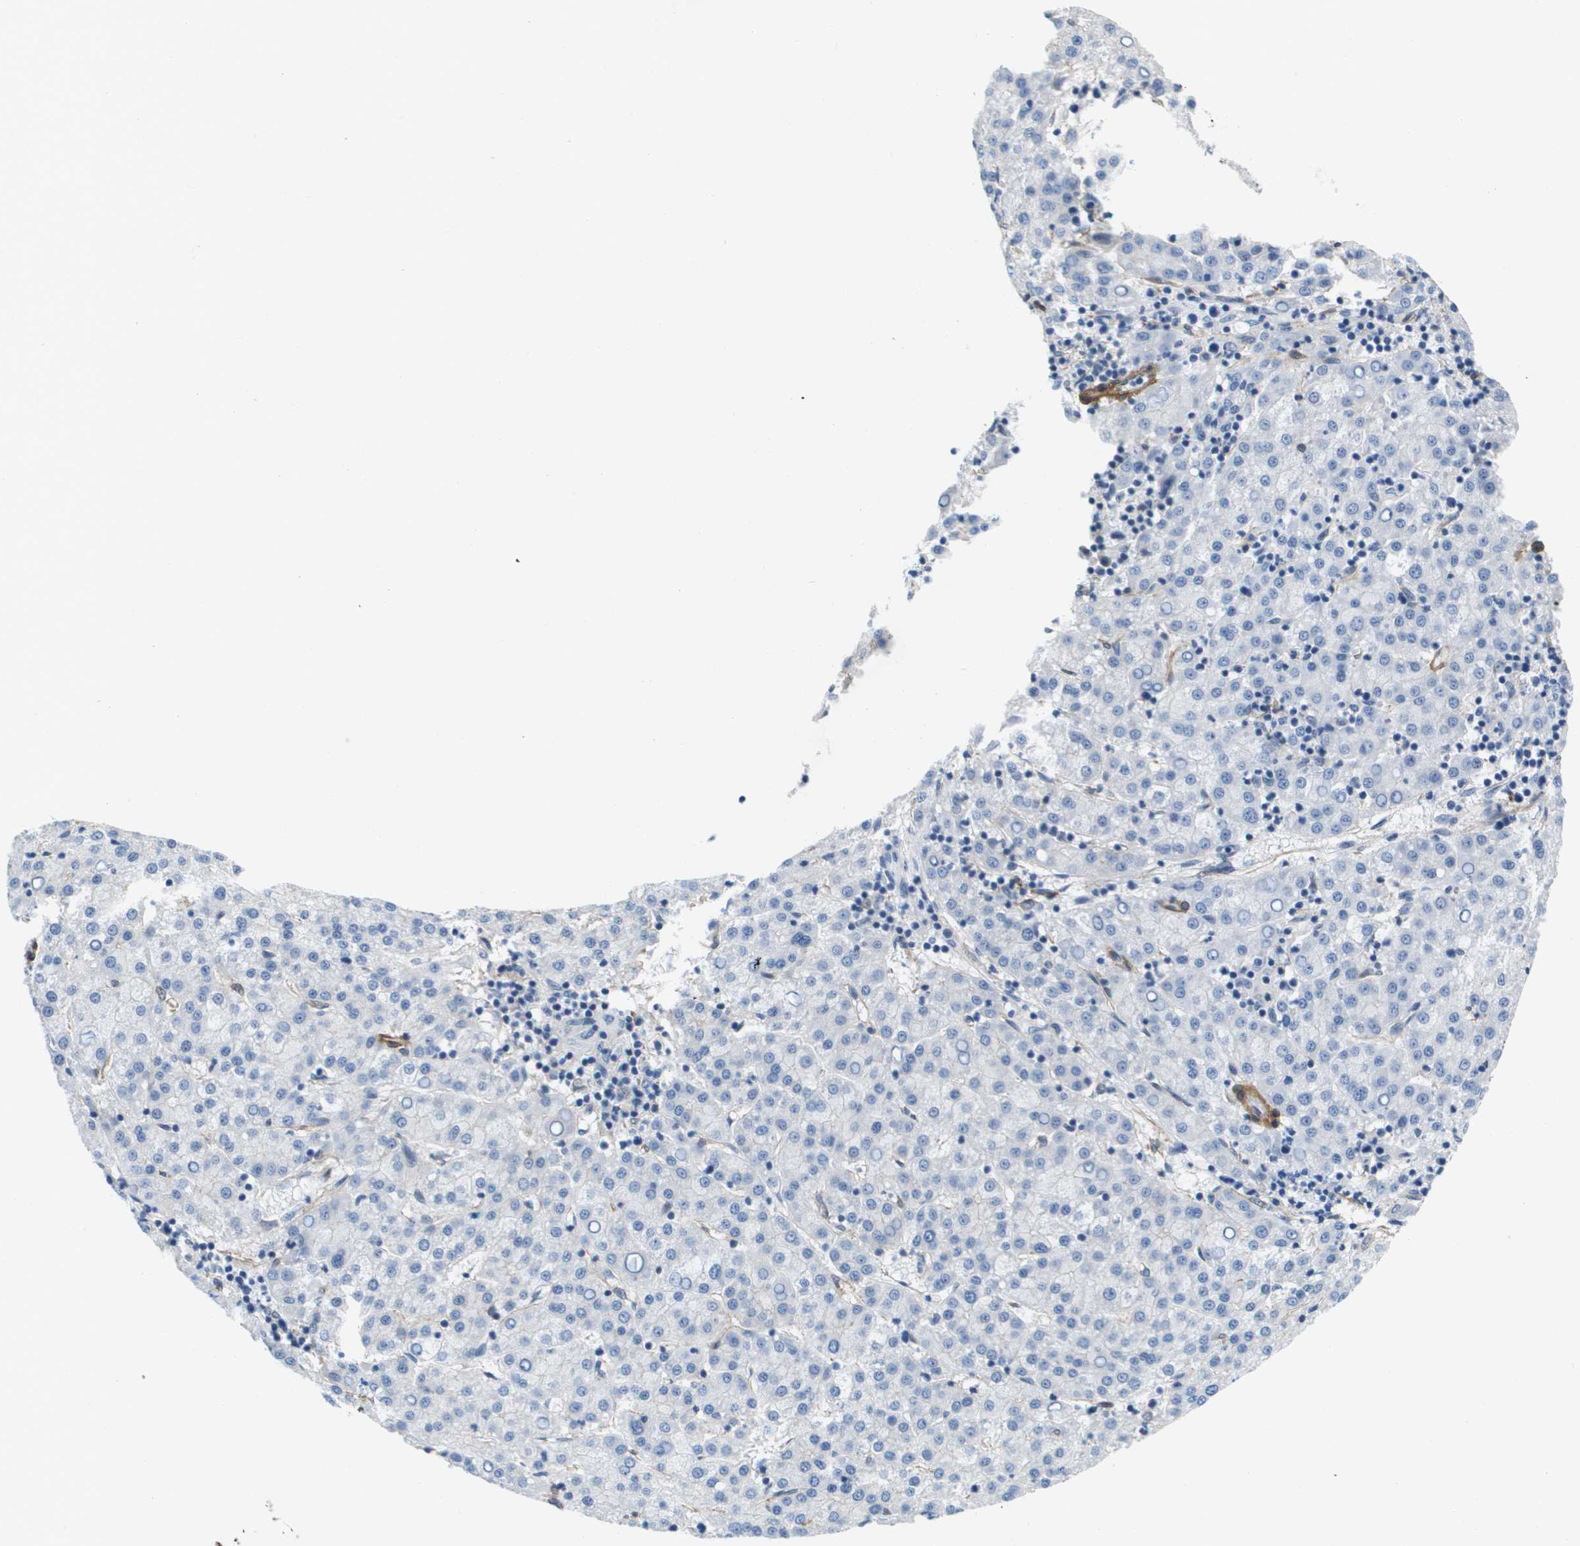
{"staining": {"intensity": "negative", "quantity": "none", "location": "none"}, "tissue": "liver cancer", "cell_type": "Tumor cells", "image_type": "cancer", "snomed": [{"axis": "morphology", "description": "Carcinoma, Hepatocellular, NOS"}, {"axis": "topography", "description": "Liver"}], "caption": "This is an IHC micrograph of hepatocellular carcinoma (liver). There is no expression in tumor cells.", "gene": "LPP", "patient": {"sex": "female", "age": 58}}